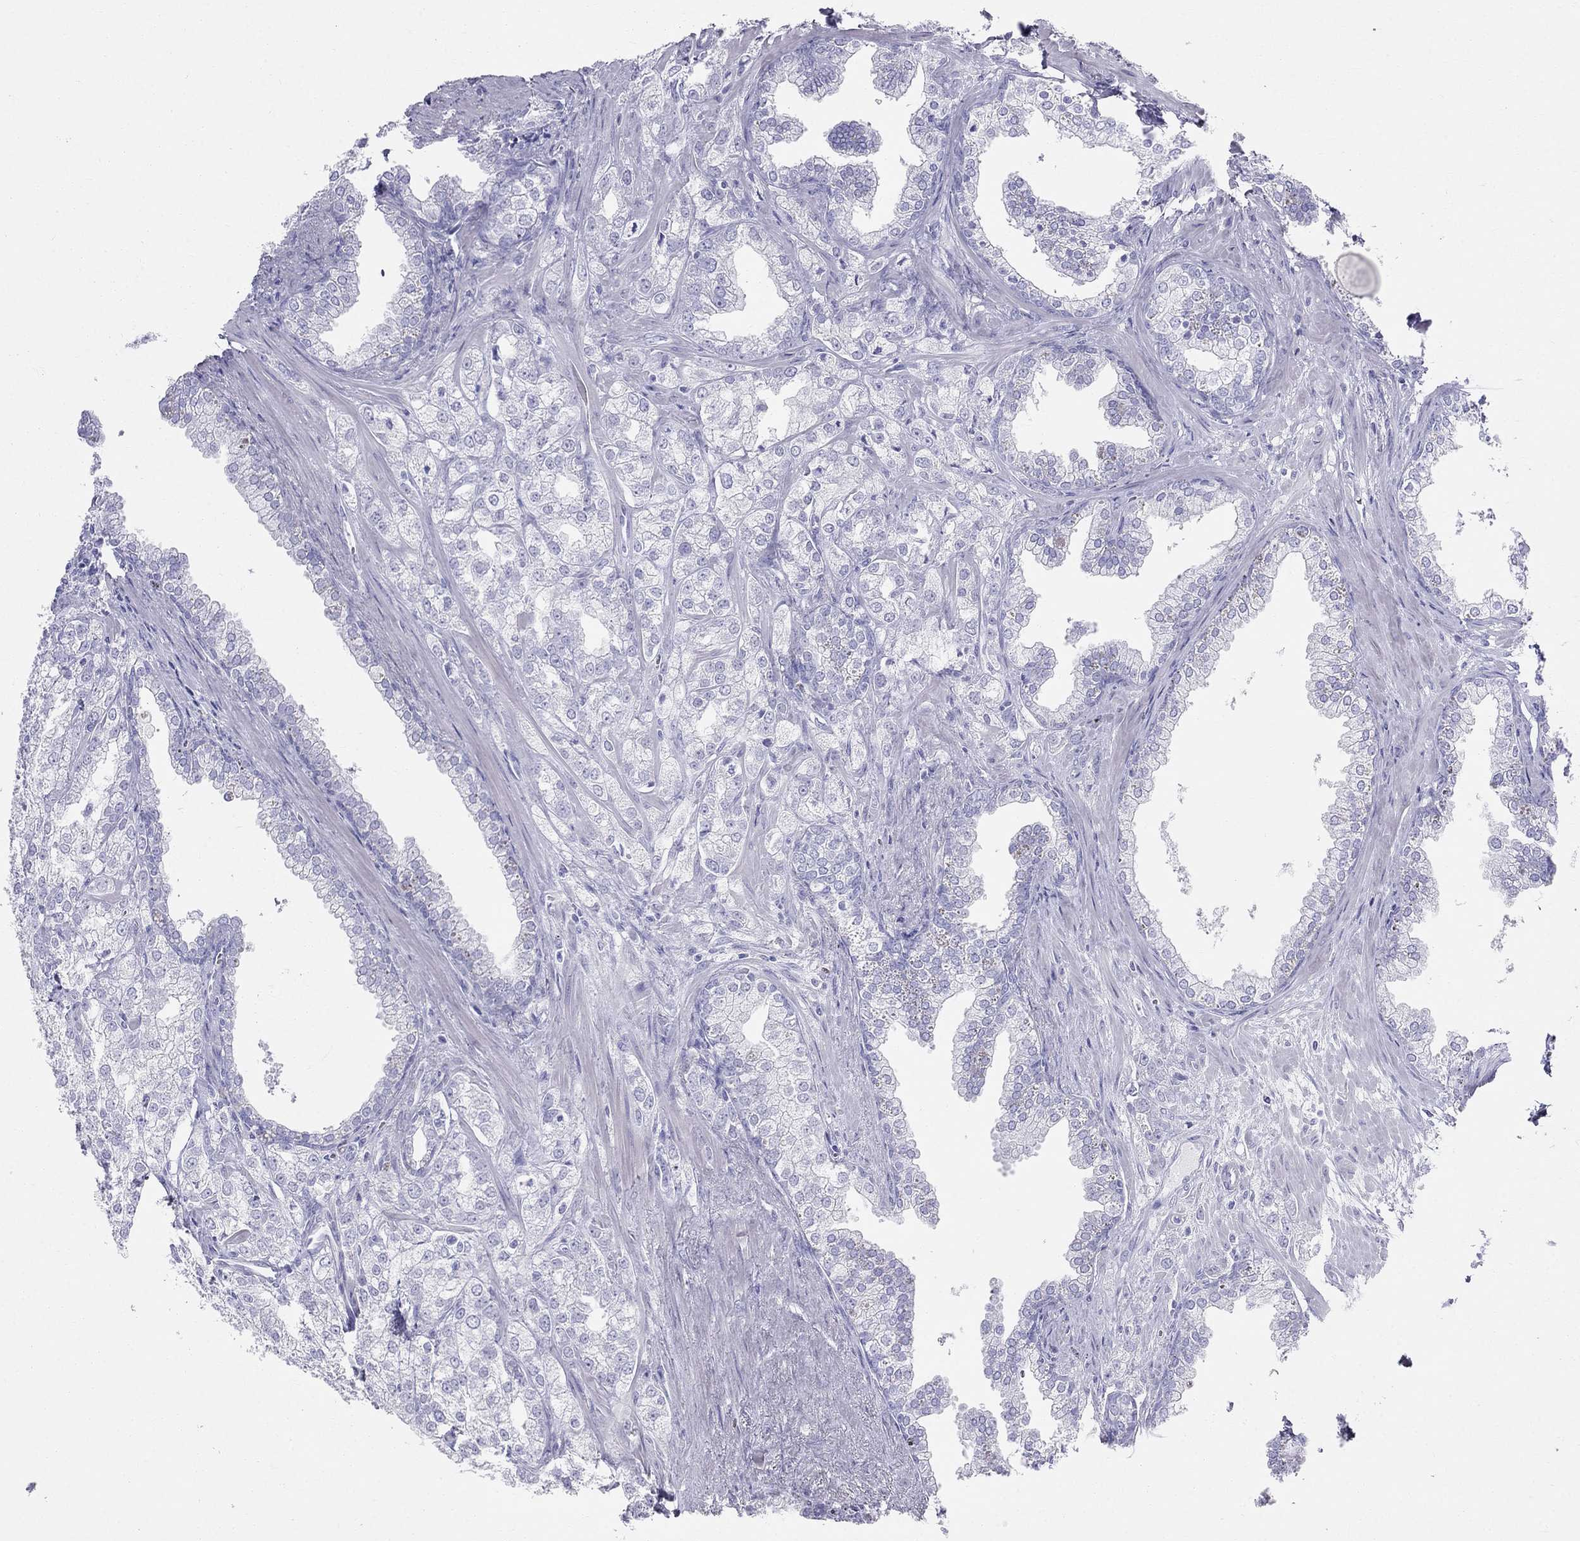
{"staining": {"intensity": "negative", "quantity": "none", "location": "none"}, "tissue": "prostate cancer", "cell_type": "Tumor cells", "image_type": "cancer", "snomed": [{"axis": "morphology", "description": "Adenocarcinoma, NOS"}, {"axis": "topography", "description": "Prostate"}], "caption": "A high-resolution photomicrograph shows immunohistochemistry (IHC) staining of adenocarcinoma (prostate), which exhibits no significant expression in tumor cells.", "gene": "DNAAF6", "patient": {"sex": "male", "age": 70}}